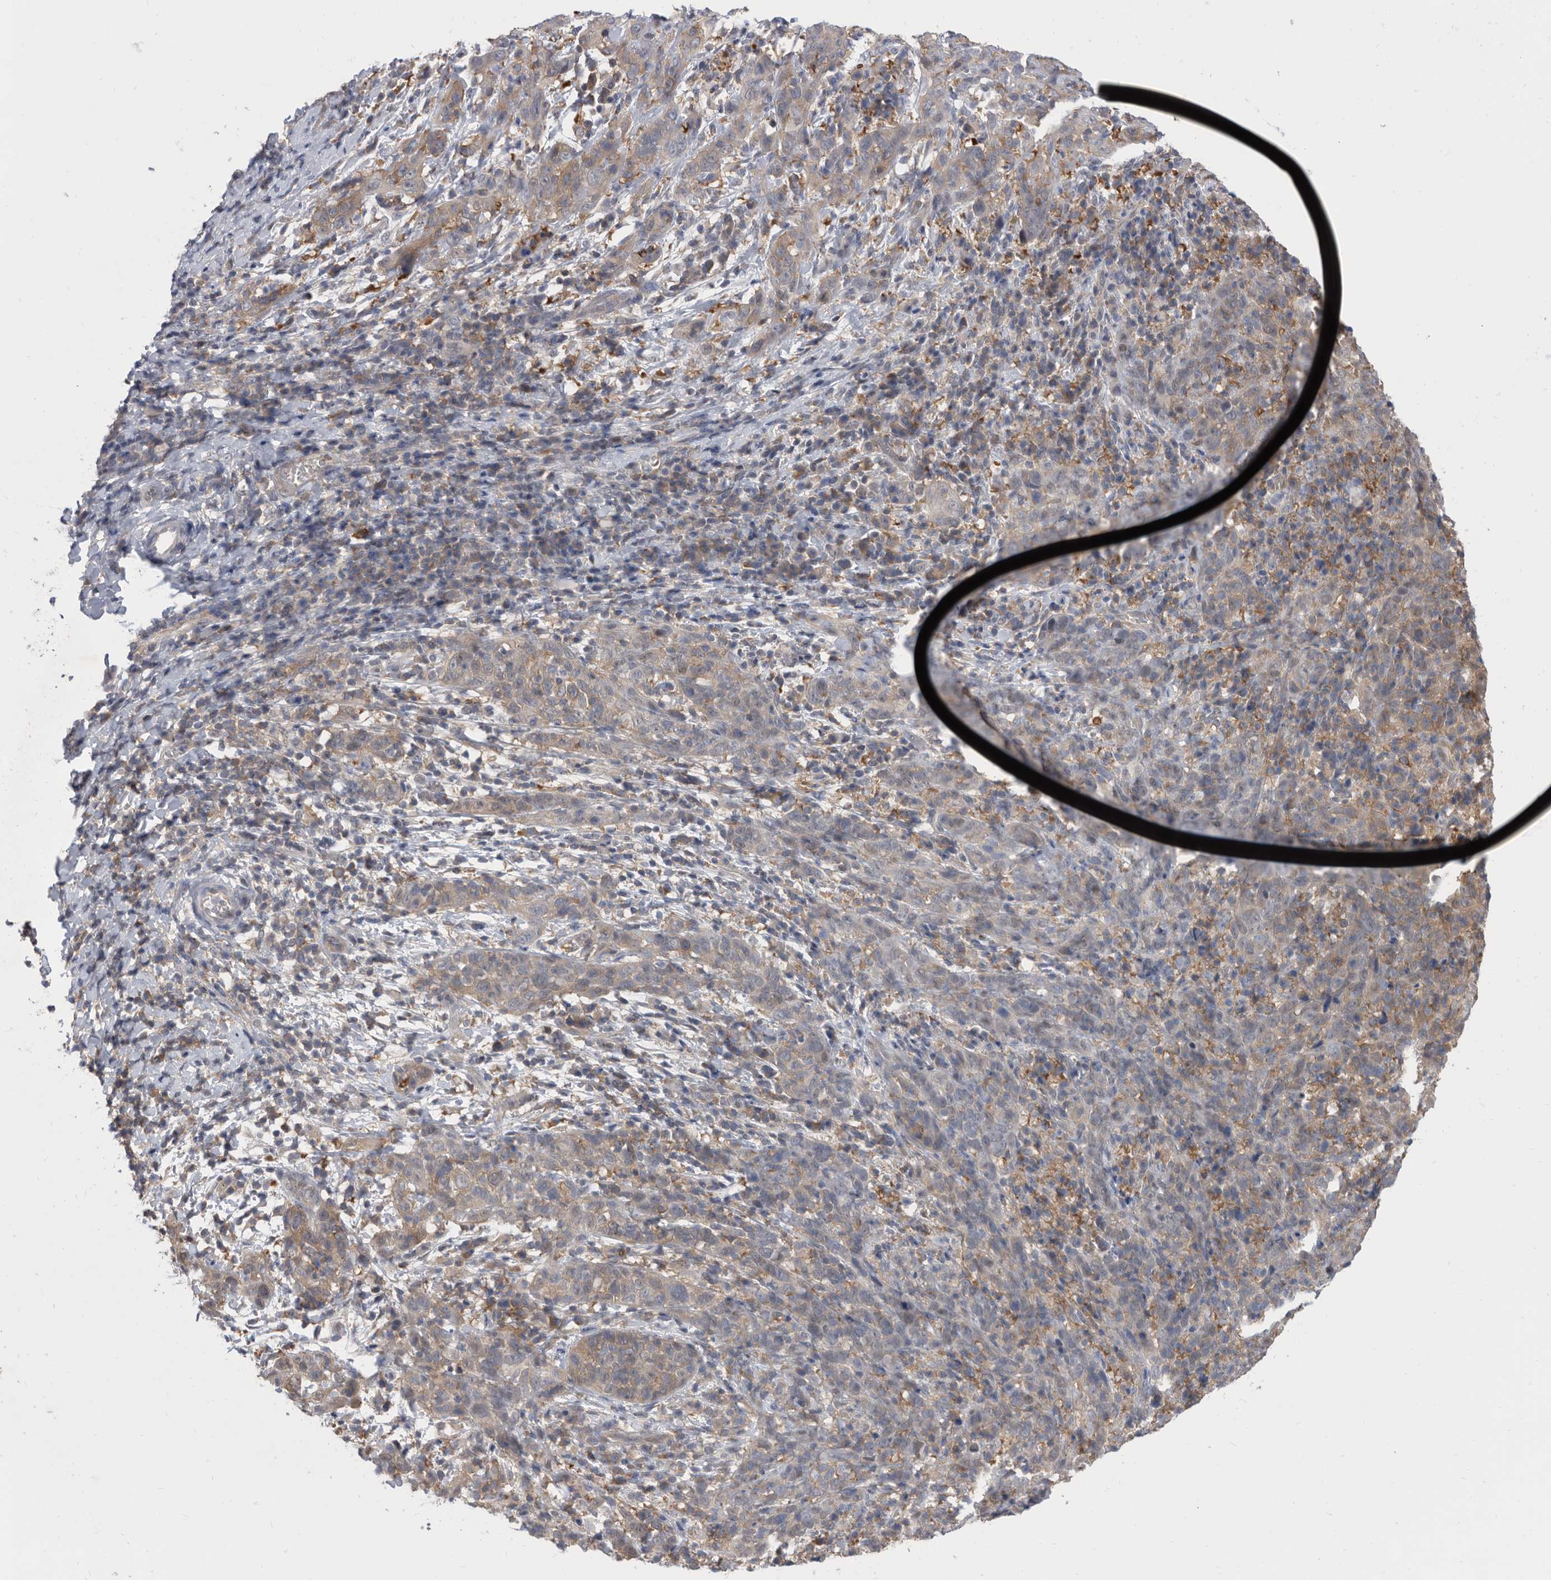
{"staining": {"intensity": "weak", "quantity": "25%-75%", "location": "cytoplasmic/membranous"}, "tissue": "cervical cancer", "cell_type": "Tumor cells", "image_type": "cancer", "snomed": [{"axis": "morphology", "description": "Squamous cell carcinoma, NOS"}, {"axis": "topography", "description": "Cervix"}], "caption": "Immunohistochemical staining of cervical squamous cell carcinoma reveals weak cytoplasmic/membranous protein positivity in about 25%-75% of tumor cells. Ihc stains the protein in brown and the nuclei are stained blue.", "gene": "CCT4", "patient": {"sex": "female", "age": 46}}